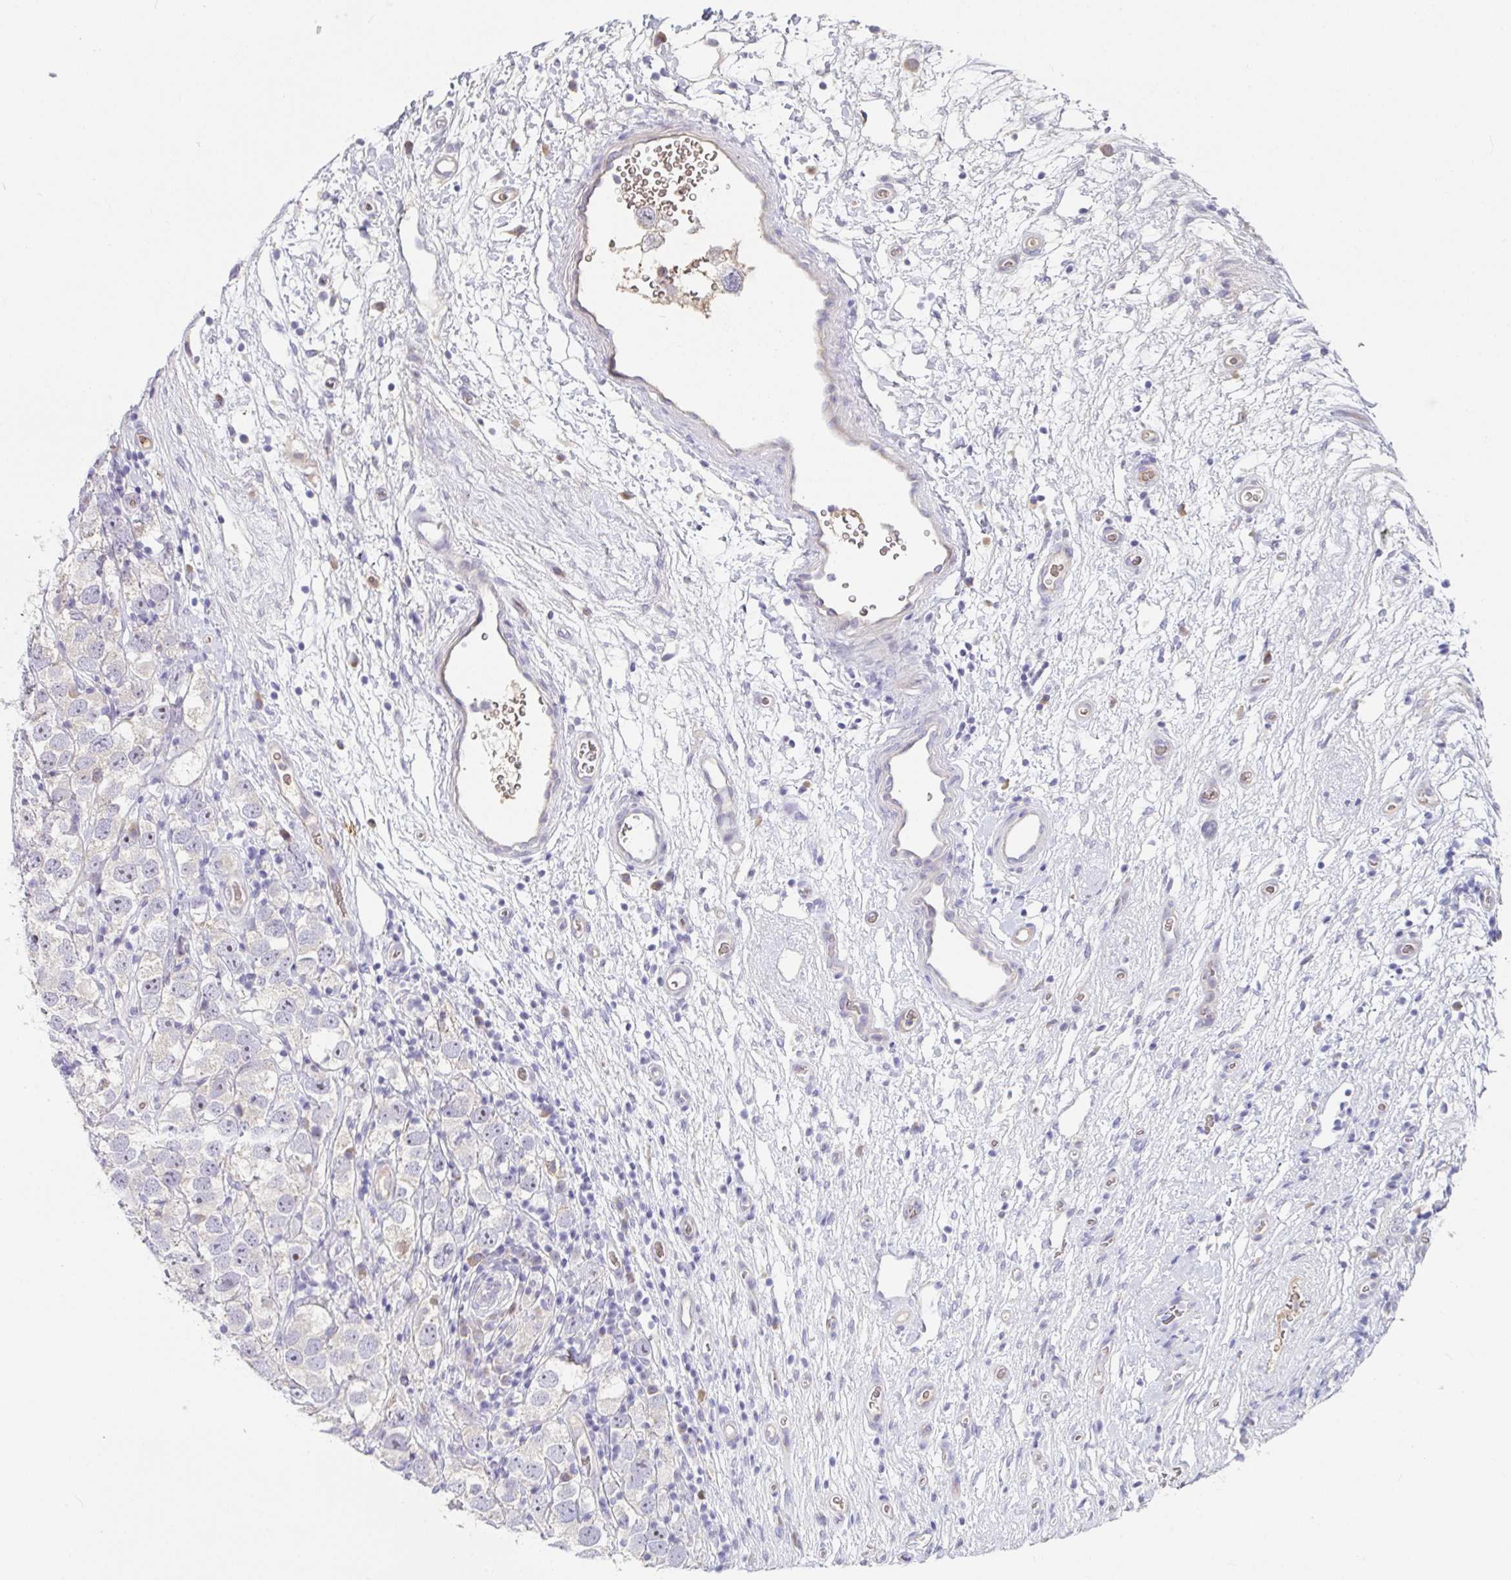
{"staining": {"intensity": "negative", "quantity": "none", "location": "none"}, "tissue": "testis cancer", "cell_type": "Tumor cells", "image_type": "cancer", "snomed": [{"axis": "morphology", "description": "Seminoma, NOS"}, {"axis": "topography", "description": "Testis"}], "caption": "Tumor cells are negative for brown protein staining in testis cancer.", "gene": "ANO5", "patient": {"sex": "male", "age": 26}}